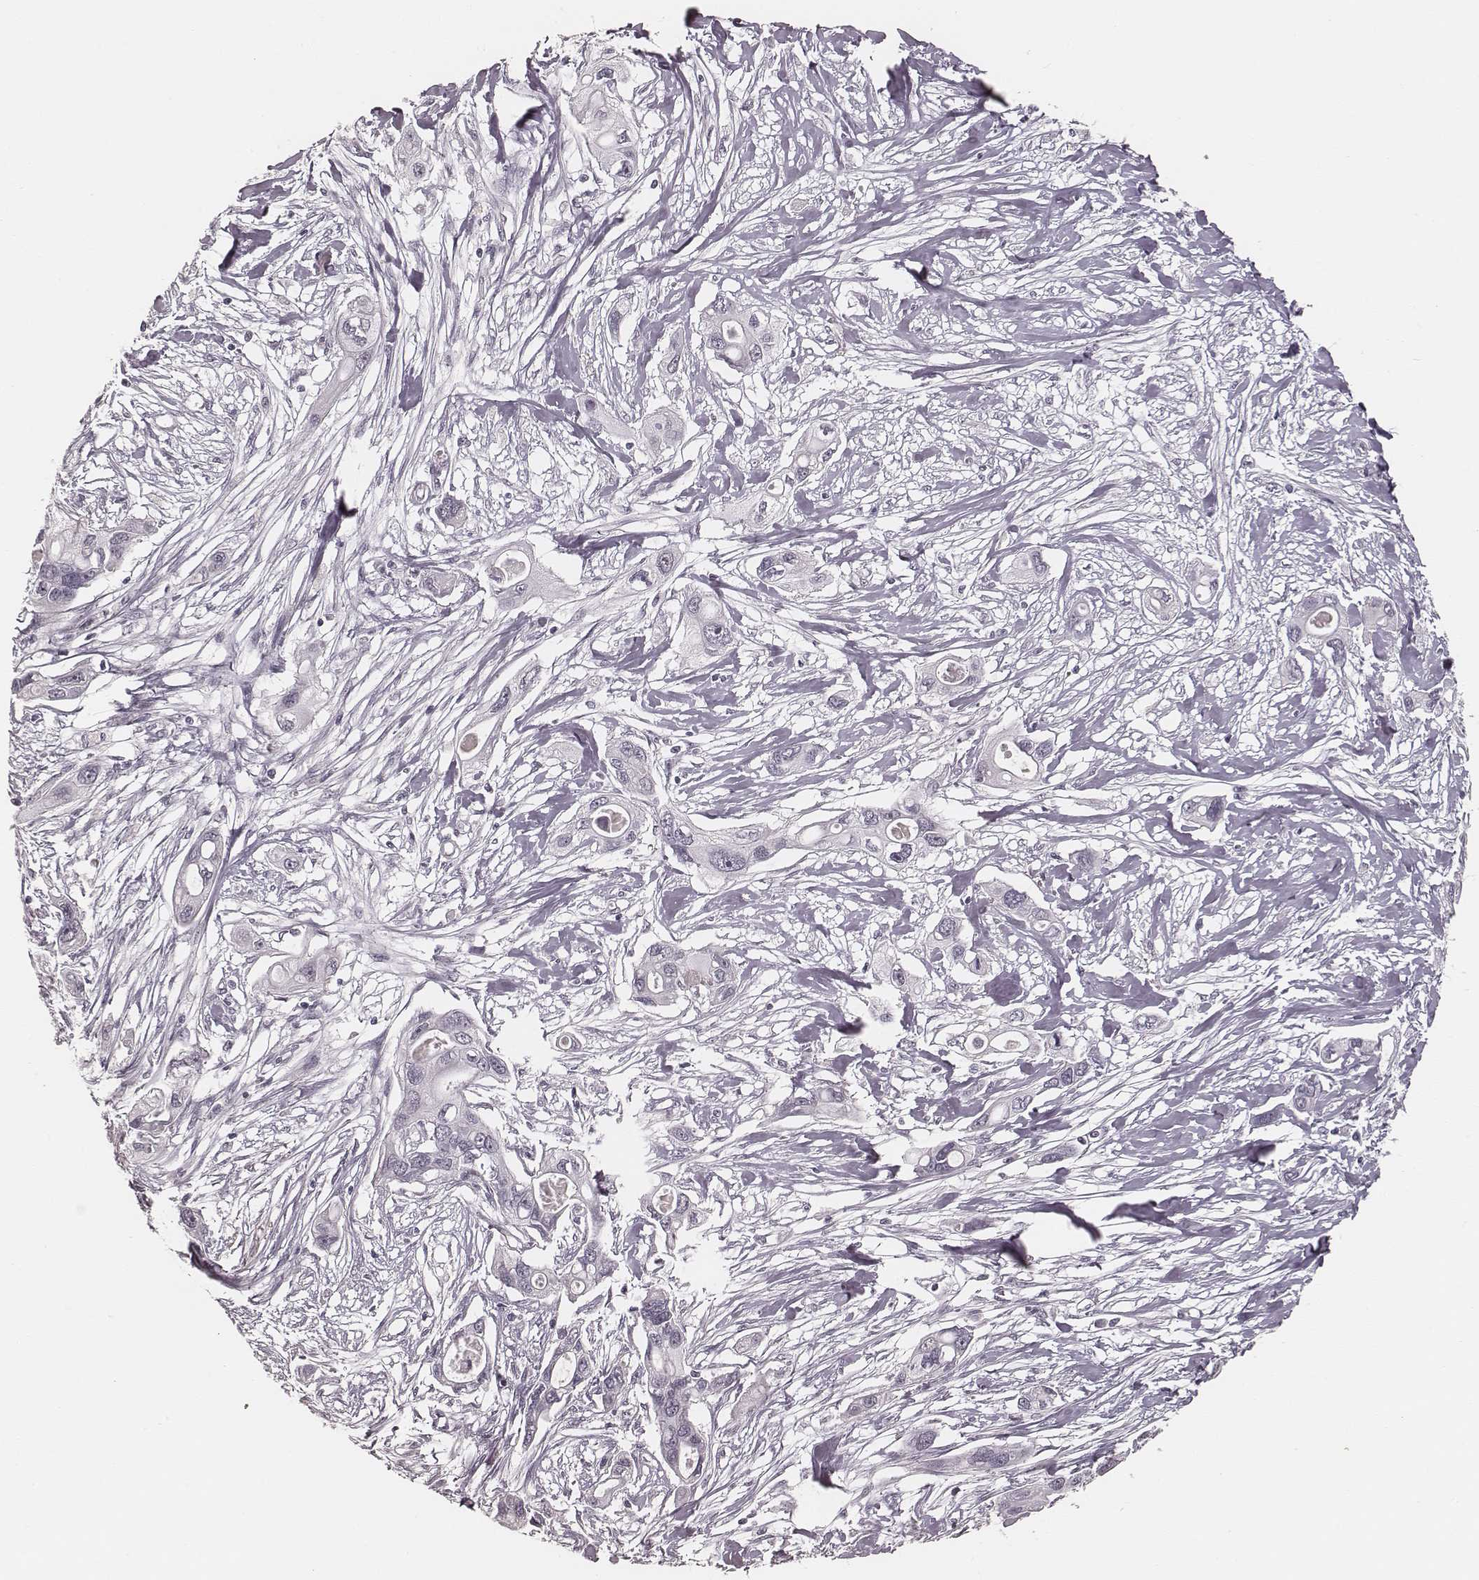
{"staining": {"intensity": "negative", "quantity": "none", "location": "none"}, "tissue": "pancreatic cancer", "cell_type": "Tumor cells", "image_type": "cancer", "snomed": [{"axis": "morphology", "description": "Adenocarcinoma, NOS"}, {"axis": "topography", "description": "Pancreas"}], "caption": "An image of adenocarcinoma (pancreatic) stained for a protein displays no brown staining in tumor cells.", "gene": "MSX1", "patient": {"sex": "male", "age": 60}}